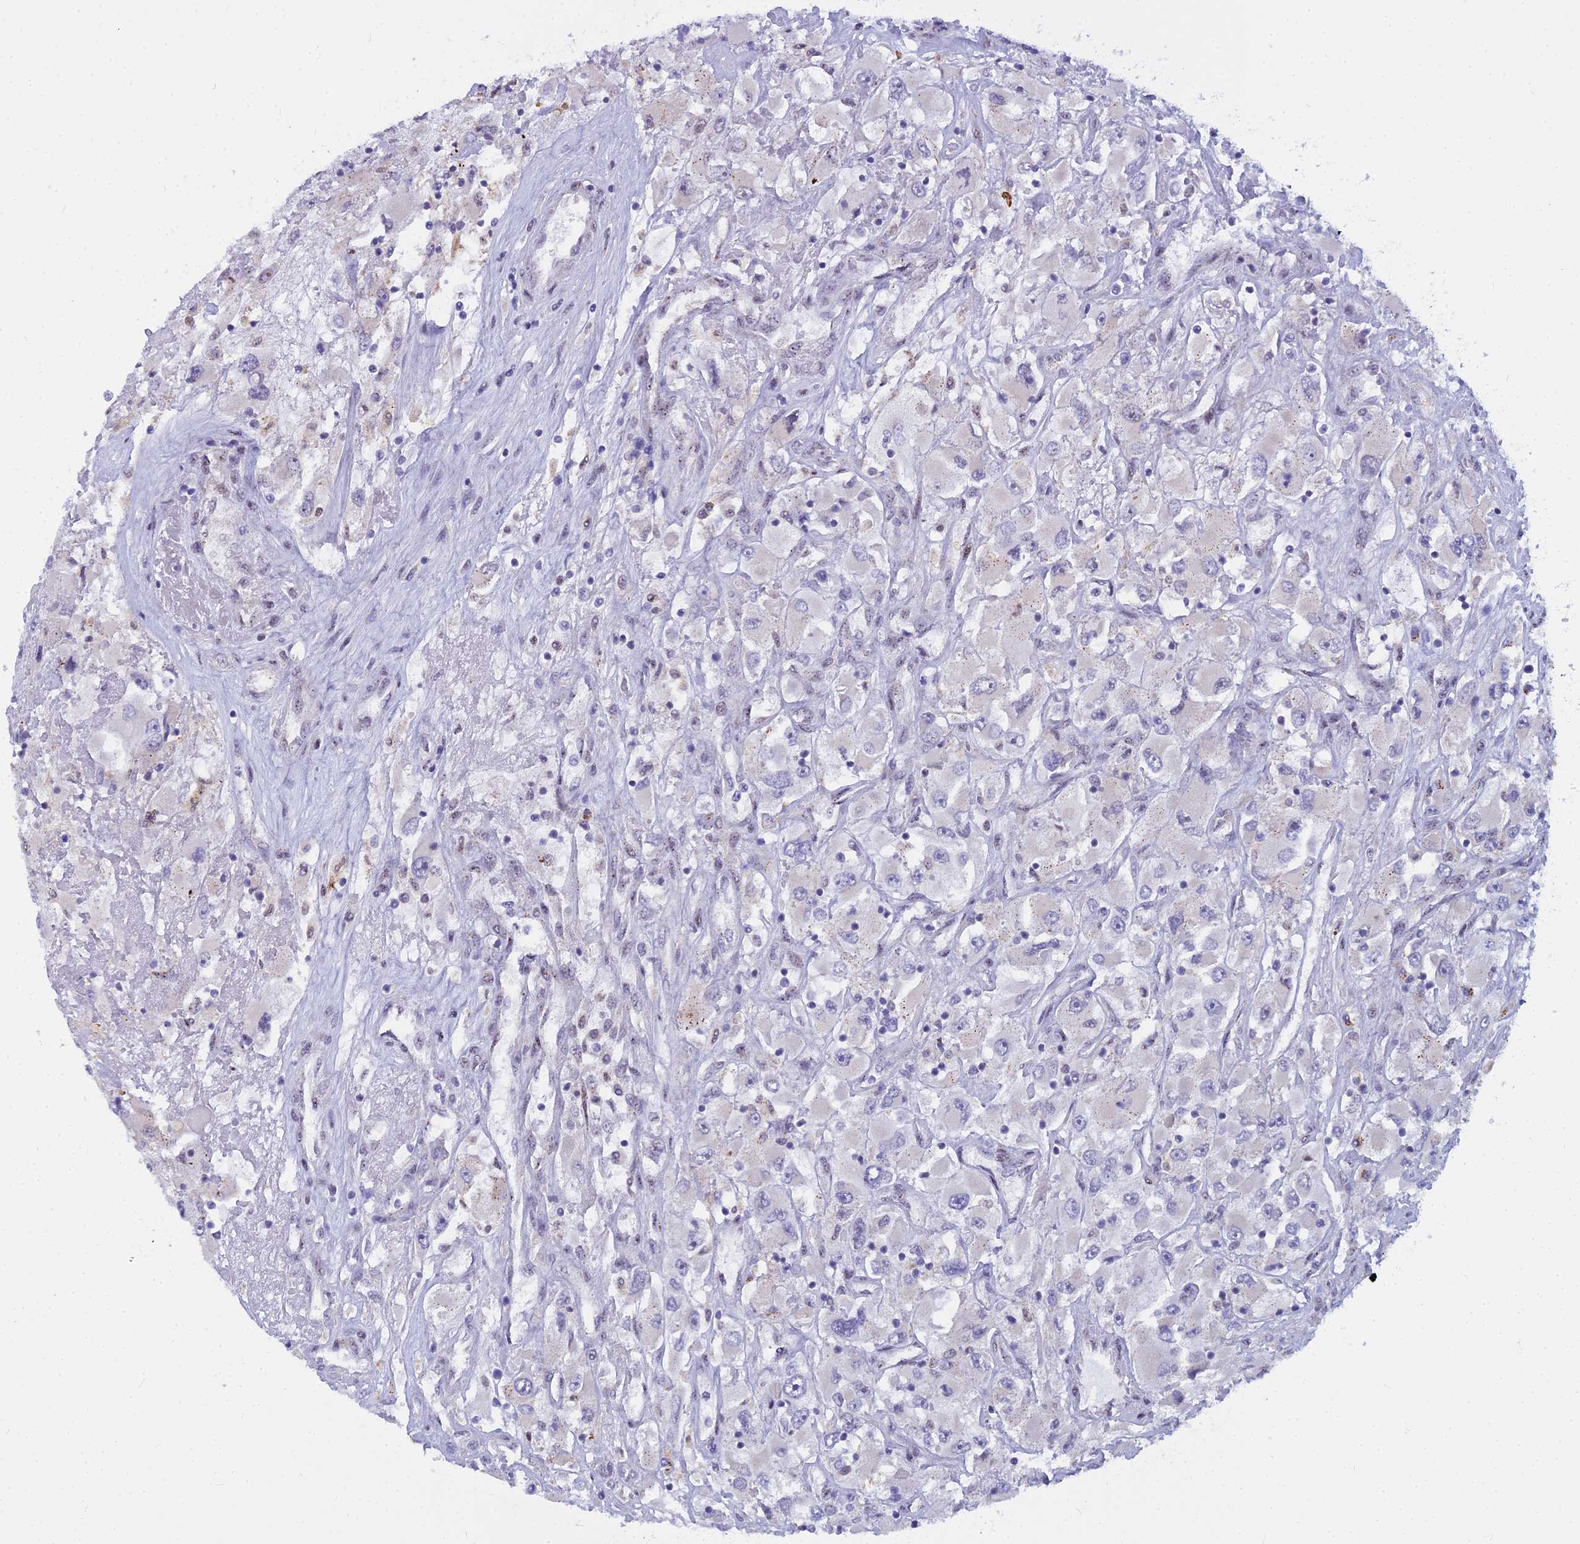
{"staining": {"intensity": "negative", "quantity": "none", "location": "none"}, "tissue": "renal cancer", "cell_type": "Tumor cells", "image_type": "cancer", "snomed": [{"axis": "morphology", "description": "Adenocarcinoma, NOS"}, {"axis": "topography", "description": "Kidney"}], "caption": "This photomicrograph is of renal cancer (adenocarcinoma) stained with immunohistochemistry (IHC) to label a protein in brown with the nuclei are counter-stained blue. There is no positivity in tumor cells. (DAB (3,3'-diaminobenzidine) immunohistochemistry with hematoxylin counter stain).", "gene": "WDPCP", "patient": {"sex": "female", "age": 52}}